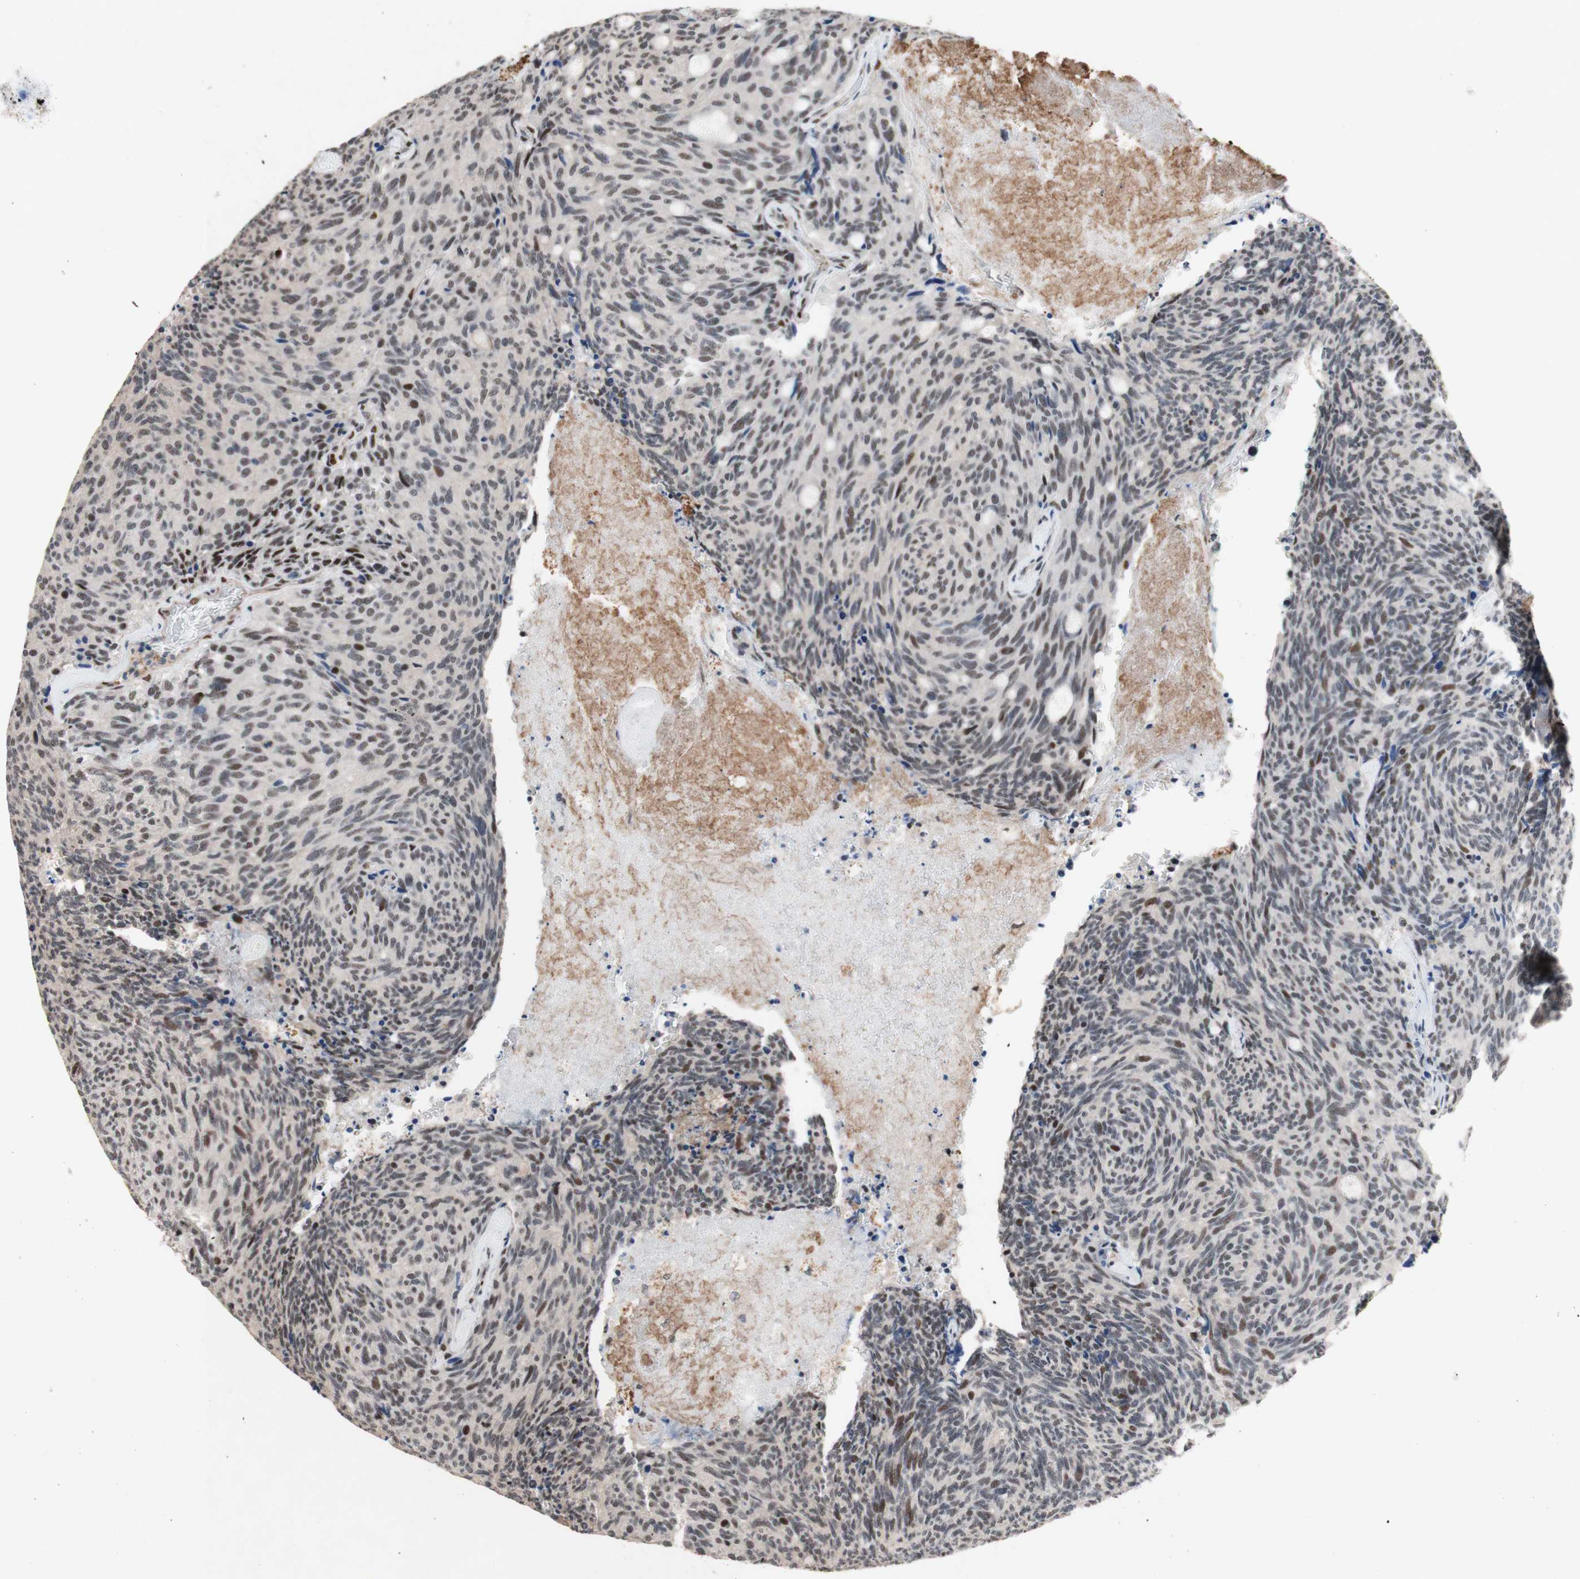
{"staining": {"intensity": "weak", "quantity": "25%-75%", "location": "nuclear"}, "tissue": "carcinoid", "cell_type": "Tumor cells", "image_type": "cancer", "snomed": [{"axis": "morphology", "description": "Carcinoid, malignant, NOS"}, {"axis": "topography", "description": "Pancreas"}], "caption": "Carcinoid (malignant) was stained to show a protein in brown. There is low levels of weak nuclear expression in about 25%-75% of tumor cells. The staining was performed using DAB (3,3'-diaminobenzidine) to visualize the protein expression in brown, while the nuclei were stained in blue with hematoxylin (Magnification: 20x).", "gene": "TLE1", "patient": {"sex": "female", "age": 54}}